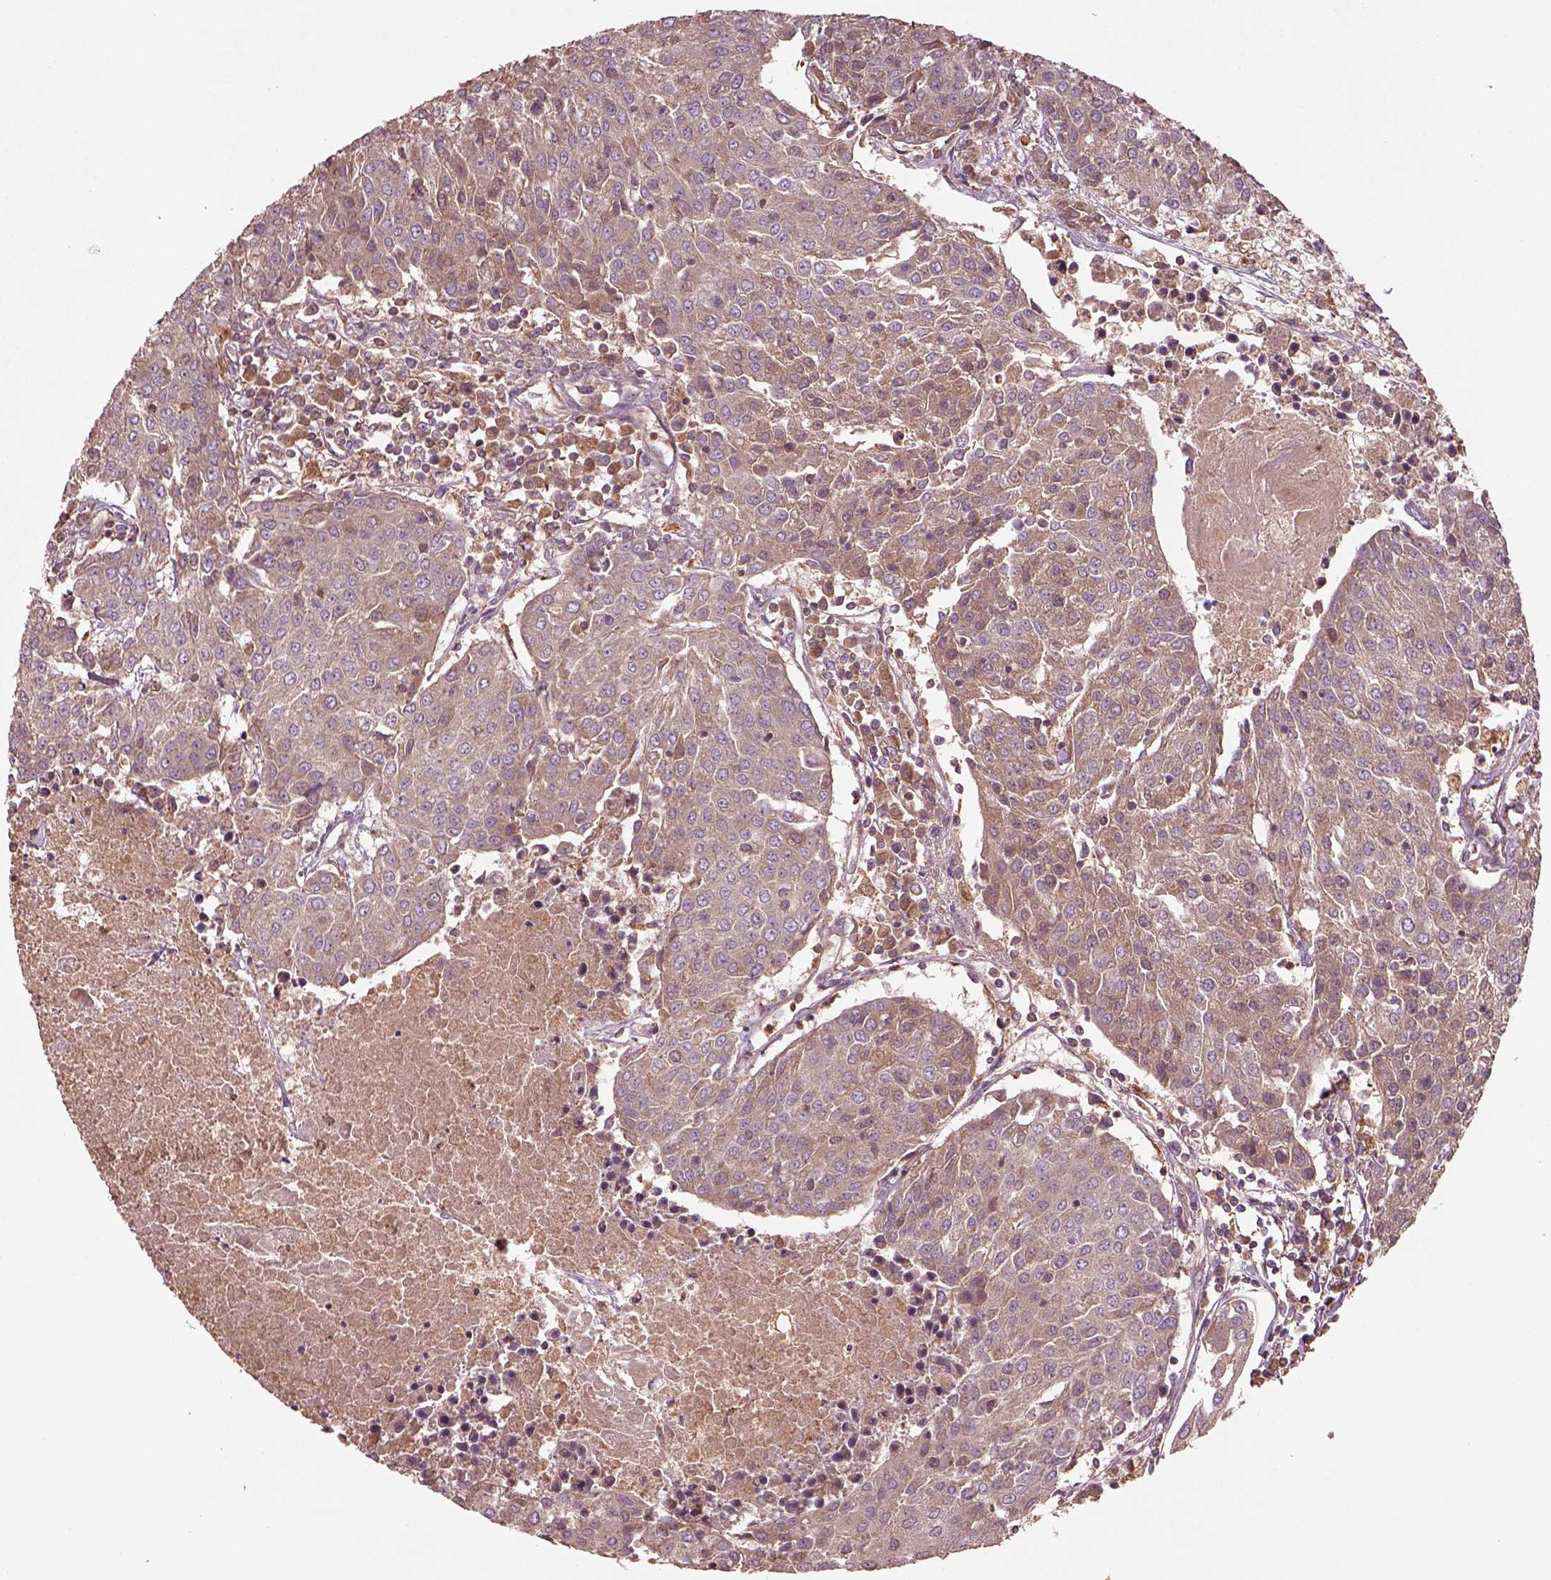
{"staining": {"intensity": "moderate", "quantity": "25%-75%", "location": "cytoplasmic/membranous"}, "tissue": "urothelial cancer", "cell_type": "Tumor cells", "image_type": "cancer", "snomed": [{"axis": "morphology", "description": "Urothelial carcinoma, High grade"}, {"axis": "topography", "description": "Urinary bladder"}], "caption": "DAB immunohistochemical staining of high-grade urothelial carcinoma displays moderate cytoplasmic/membranous protein staining in about 25%-75% of tumor cells.", "gene": "TRADD", "patient": {"sex": "female", "age": 85}}